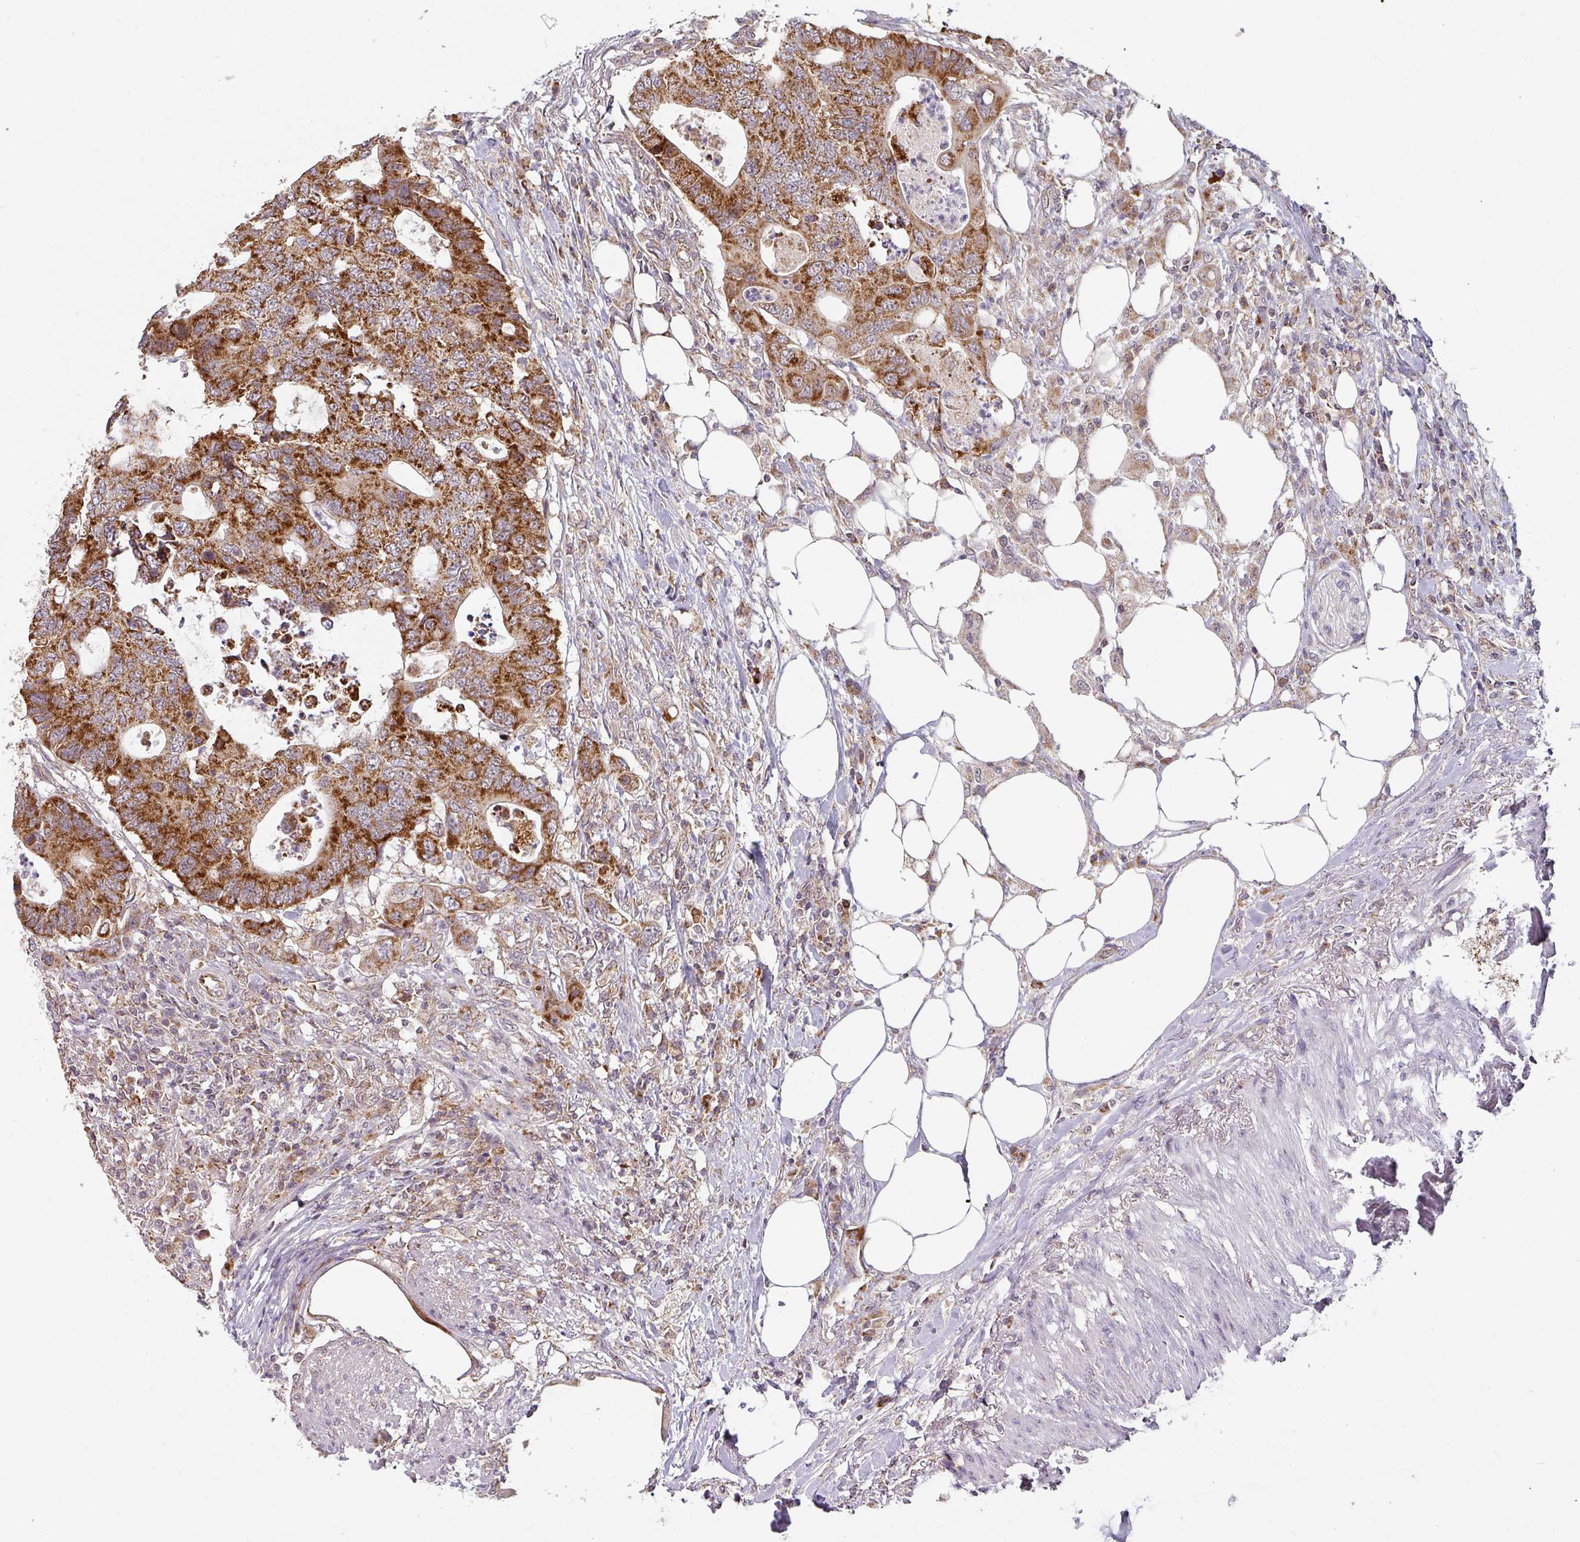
{"staining": {"intensity": "strong", "quantity": ">75%", "location": "cytoplasmic/membranous"}, "tissue": "colorectal cancer", "cell_type": "Tumor cells", "image_type": "cancer", "snomed": [{"axis": "morphology", "description": "Adenocarcinoma, NOS"}, {"axis": "topography", "description": "Colon"}], "caption": "Immunohistochemical staining of human colorectal cancer (adenocarcinoma) reveals high levels of strong cytoplasmic/membranous protein expression in about >75% of tumor cells.", "gene": "MRPS16", "patient": {"sex": "male", "age": 71}}